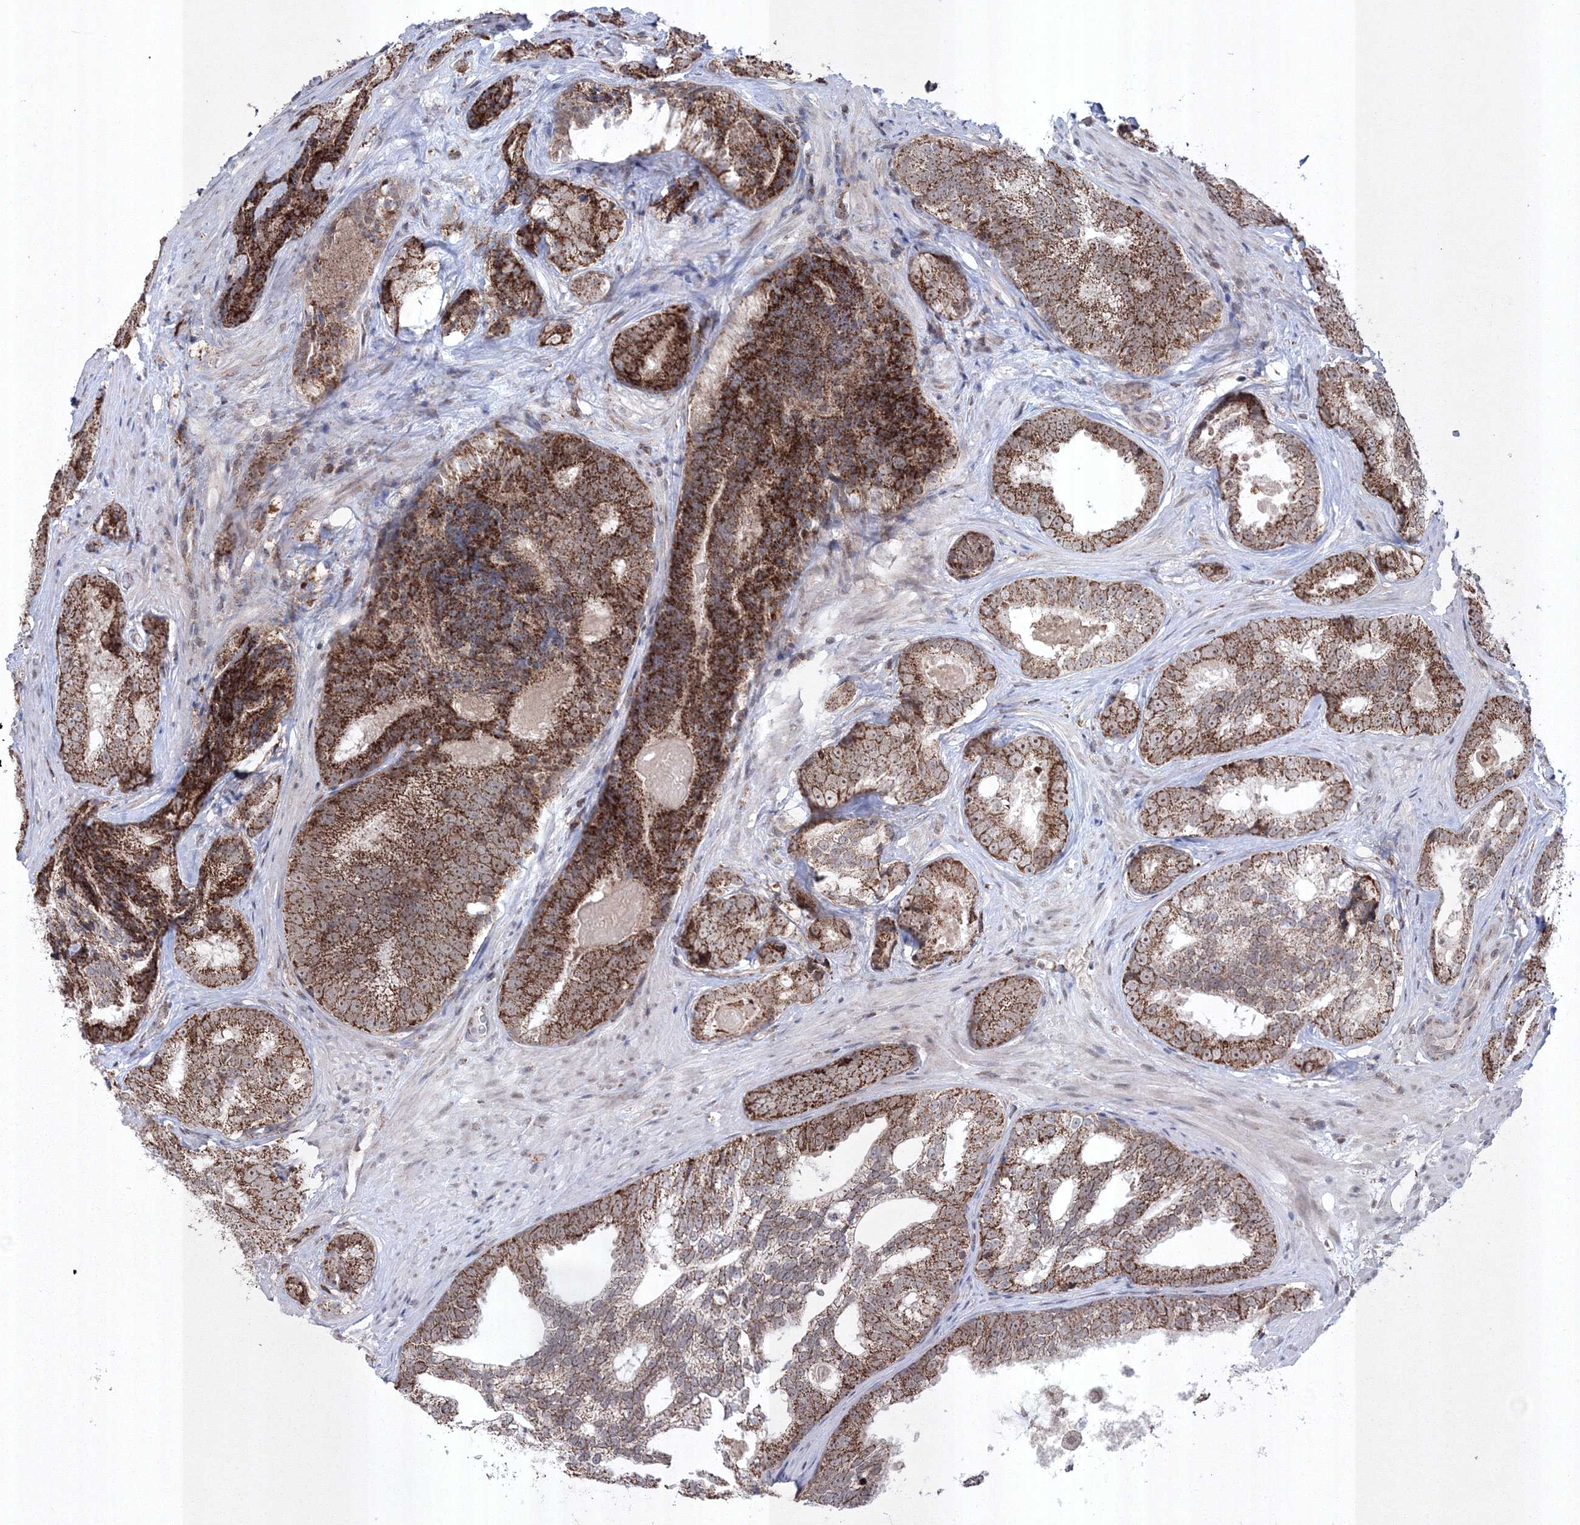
{"staining": {"intensity": "strong", "quantity": ">75%", "location": "cytoplasmic/membranous"}, "tissue": "prostate cancer", "cell_type": "Tumor cells", "image_type": "cancer", "snomed": [{"axis": "morphology", "description": "Adenocarcinoma, High grade"}, {"axis": "topography", "description": "Prostate"}], "caption": "A histopathology image of prostate cancer stained for a protein shows strong cytoplasmic/membranous brown staining in tumor cells. The protein of interest is shown in brown color, while the nuclei are stained blue.", "gene": "GRSF1", "patient": {"sex": "male", "age": 66}}